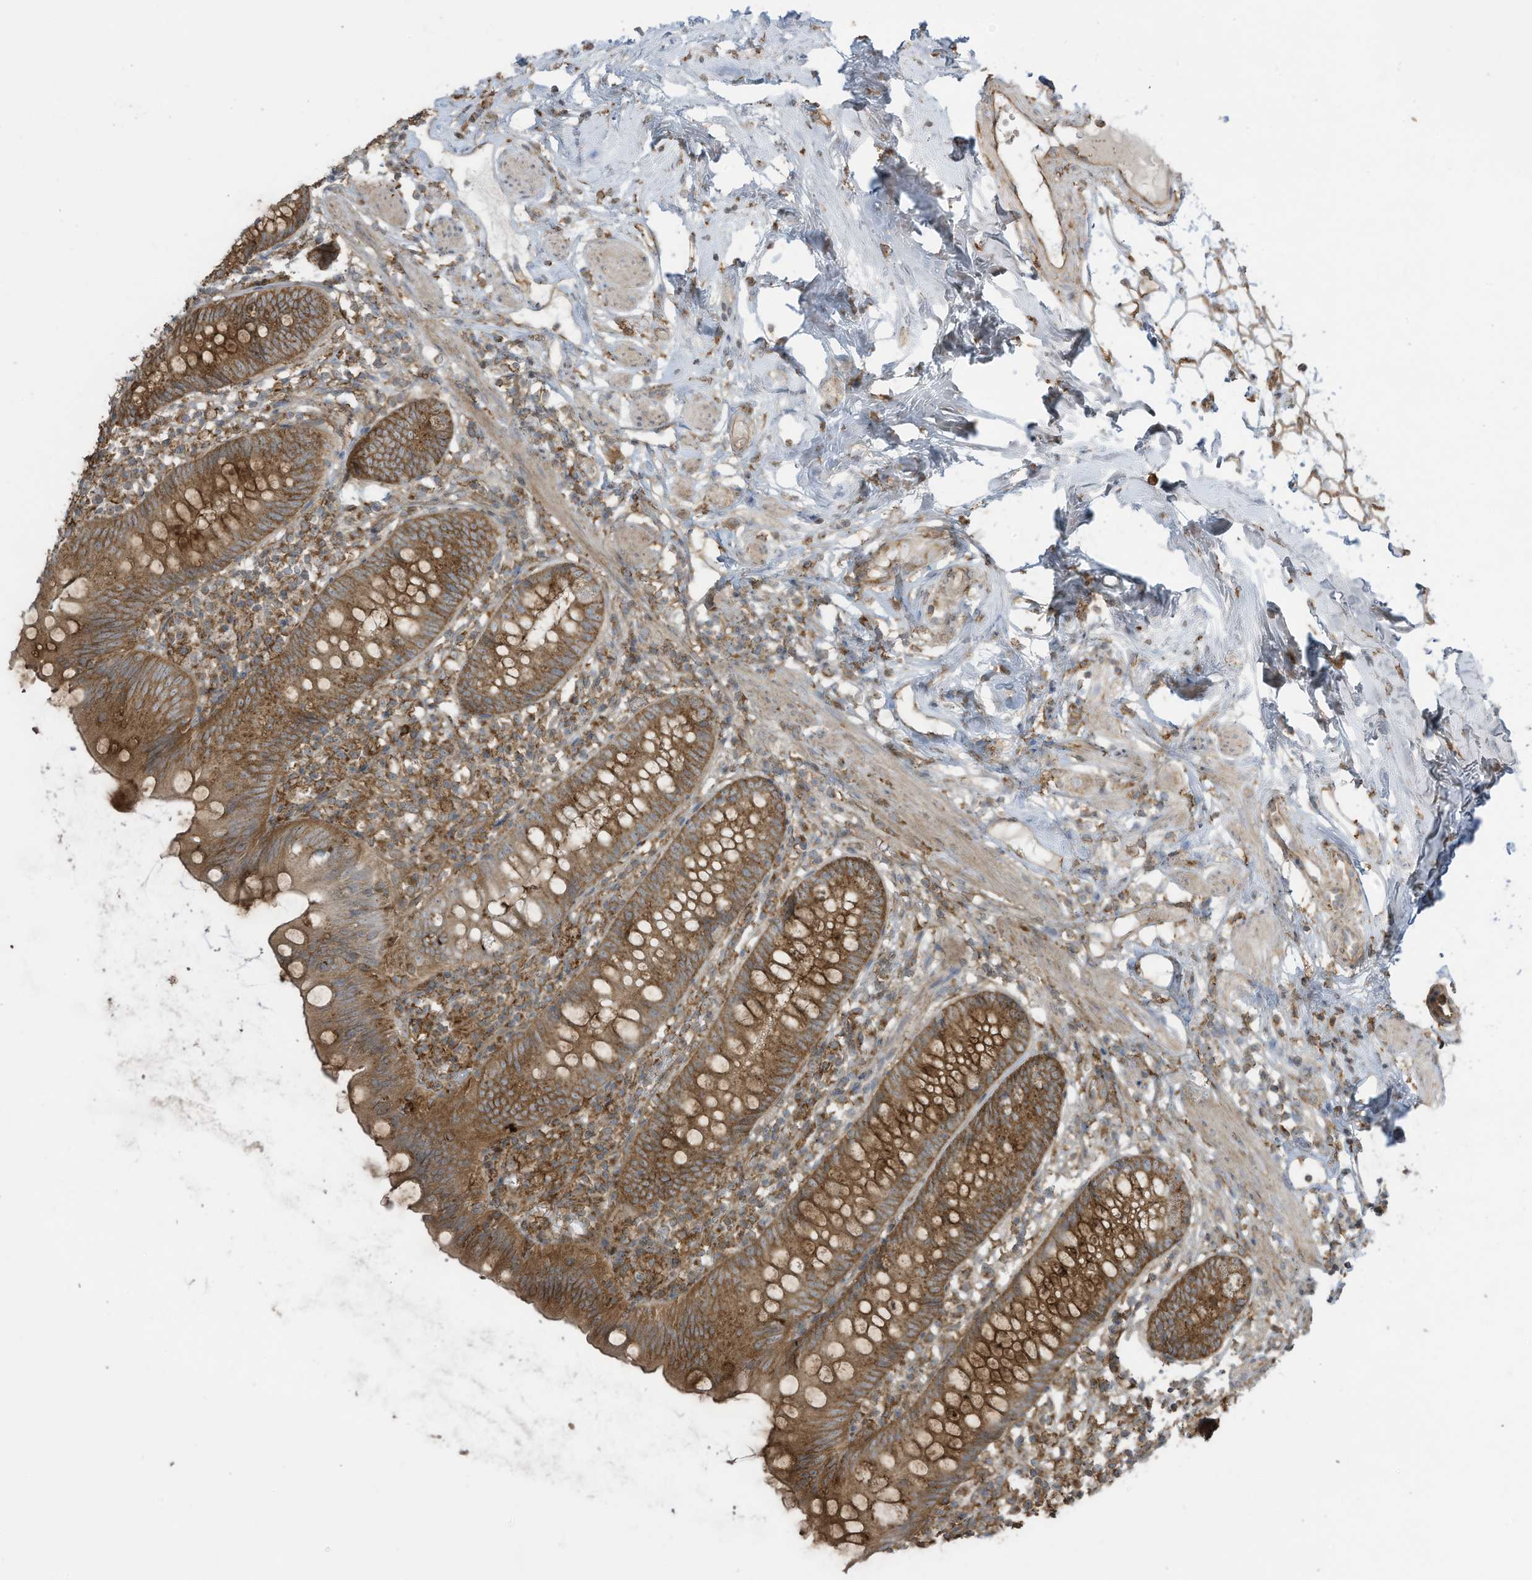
{"staining": {"intensity": "moderate", "quantity": ">75%", "location": "cytoplasmic/membranous"}, "tissue": "appendix", "cell_type": "Glandular cells", "image_type": "normal", "snomed": [{"axis": "morphology", "description": "Normal tissue, NOS"}, {"axis": "topography", "description": "Appendix"}], "caption": "Glandular cells reveal medium levels of moderate cytoplasmic/membranous positivity in about >75% of cells in unremarkable human appendix.", "gene": "CGAS", "patient": {"sex": "female", "age": 62}}